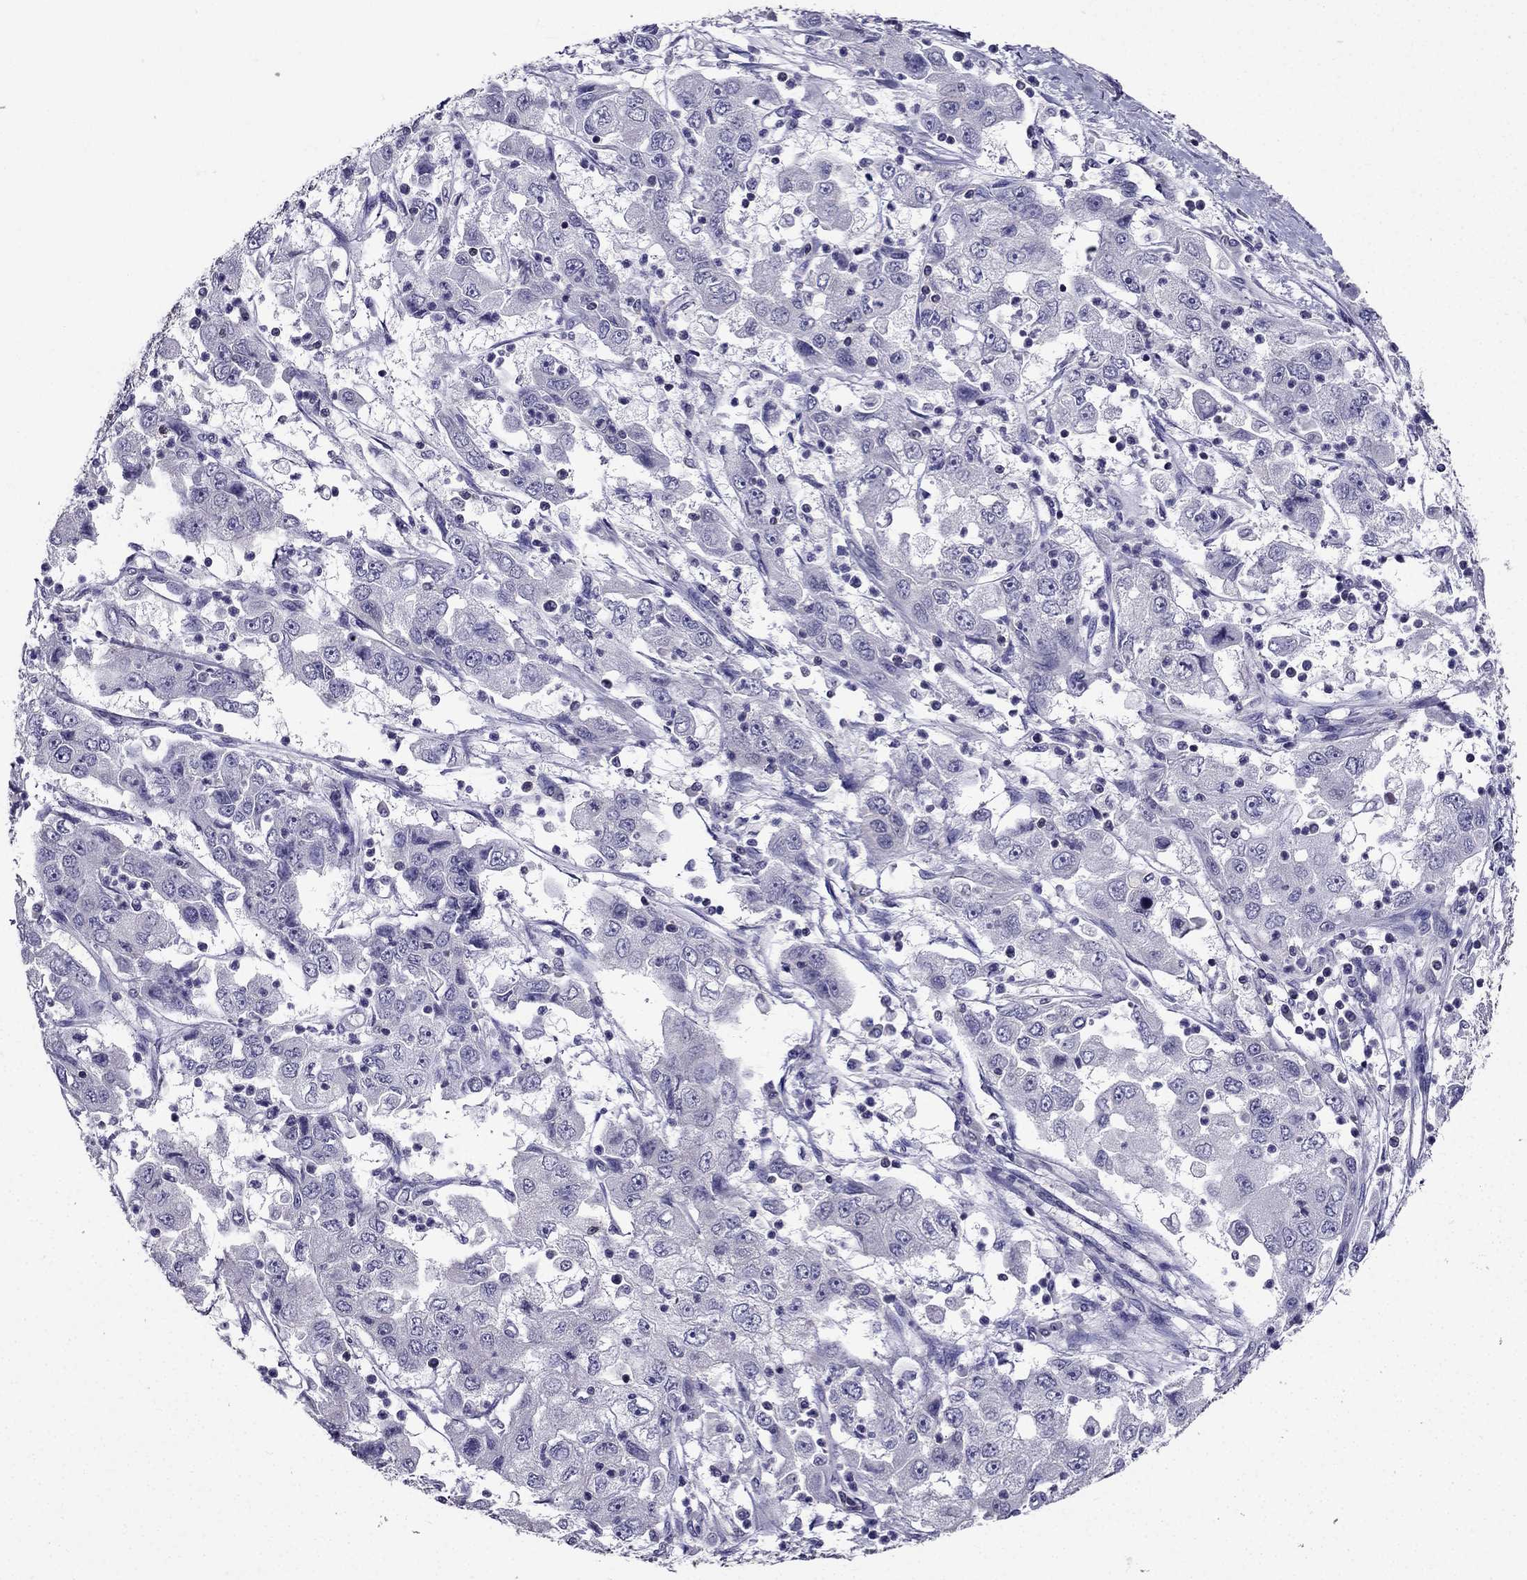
{"staining": {"intensity": "negative", "quantity": "none", "location": "none"}, "tissue": "cervical cancer", "cell_type": "Tumor cells", "image_type": "cancer", "snomed": [{"axis": "morphology", "description": "Squamous cell carcinoma, NOS"}, {"axis": "topography", "description": "Cervix"}], "caption": "DAB immunohistochemical staining of squamous cell carcinoma (cervical) displays no significant staining in tumor cells.", "gene": "AAK1", "patient": {"sex": "female", "age": 36}}